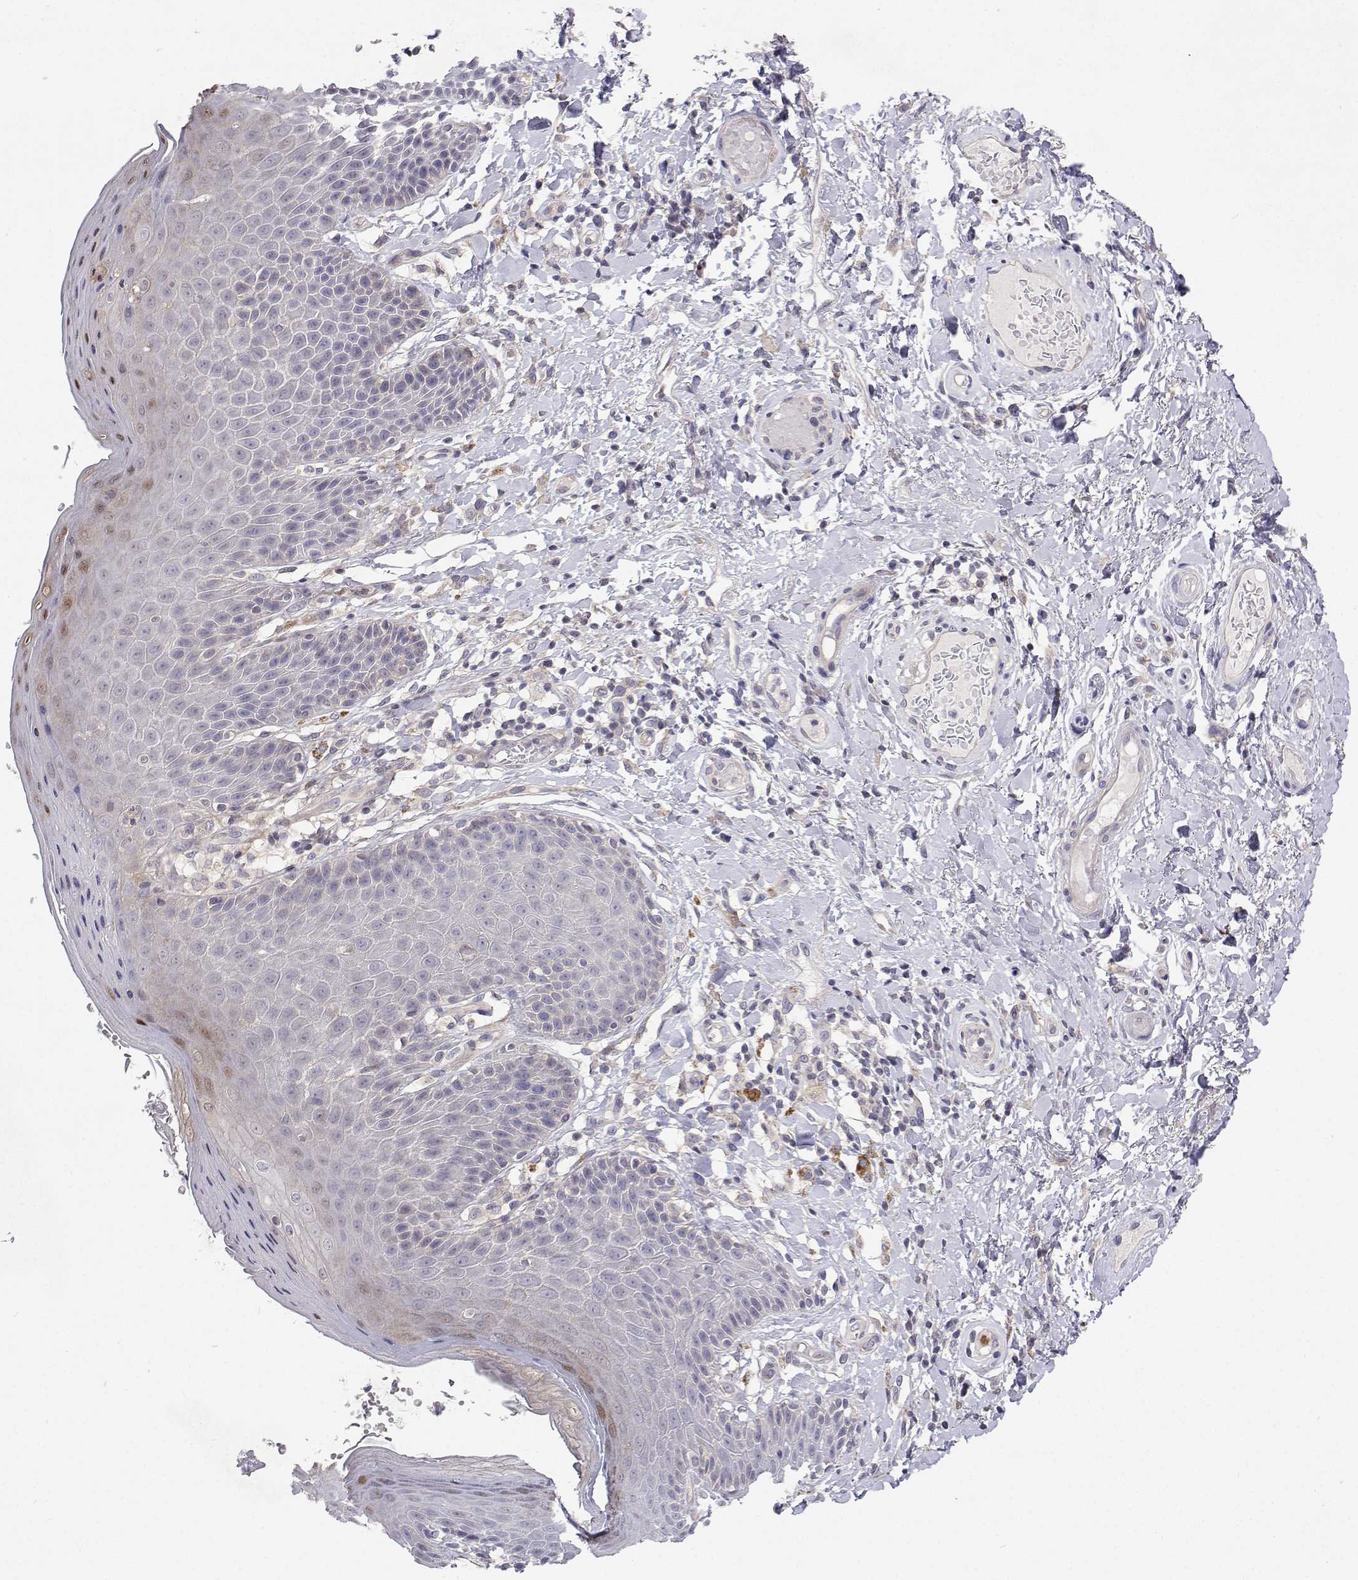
{"staining": {"intensity": "moderate", "quantity": "<25%", "location": "cytoplasmic/membranous"}, "tissue": "skin", "cell_type": "Epidermal cells", "image_type": "normal", "snomed": [{"axis": "morphology", "description": "Normal tissue, NOS"}, {"axis": "topography", "description": "Anal"}, {"axis": "topography", "description": "Peripheral nerve tissue"}], "caption": "Epidermal cells exhibit low levels of moderate cytoplasmic/membranous positivity in about <25% of cells in unremarkable skin. (Brightfield microscopy of DAB IHC at high magnification).", "gene": "MYPN", "patient": {"sex": "male", "age": 51}}